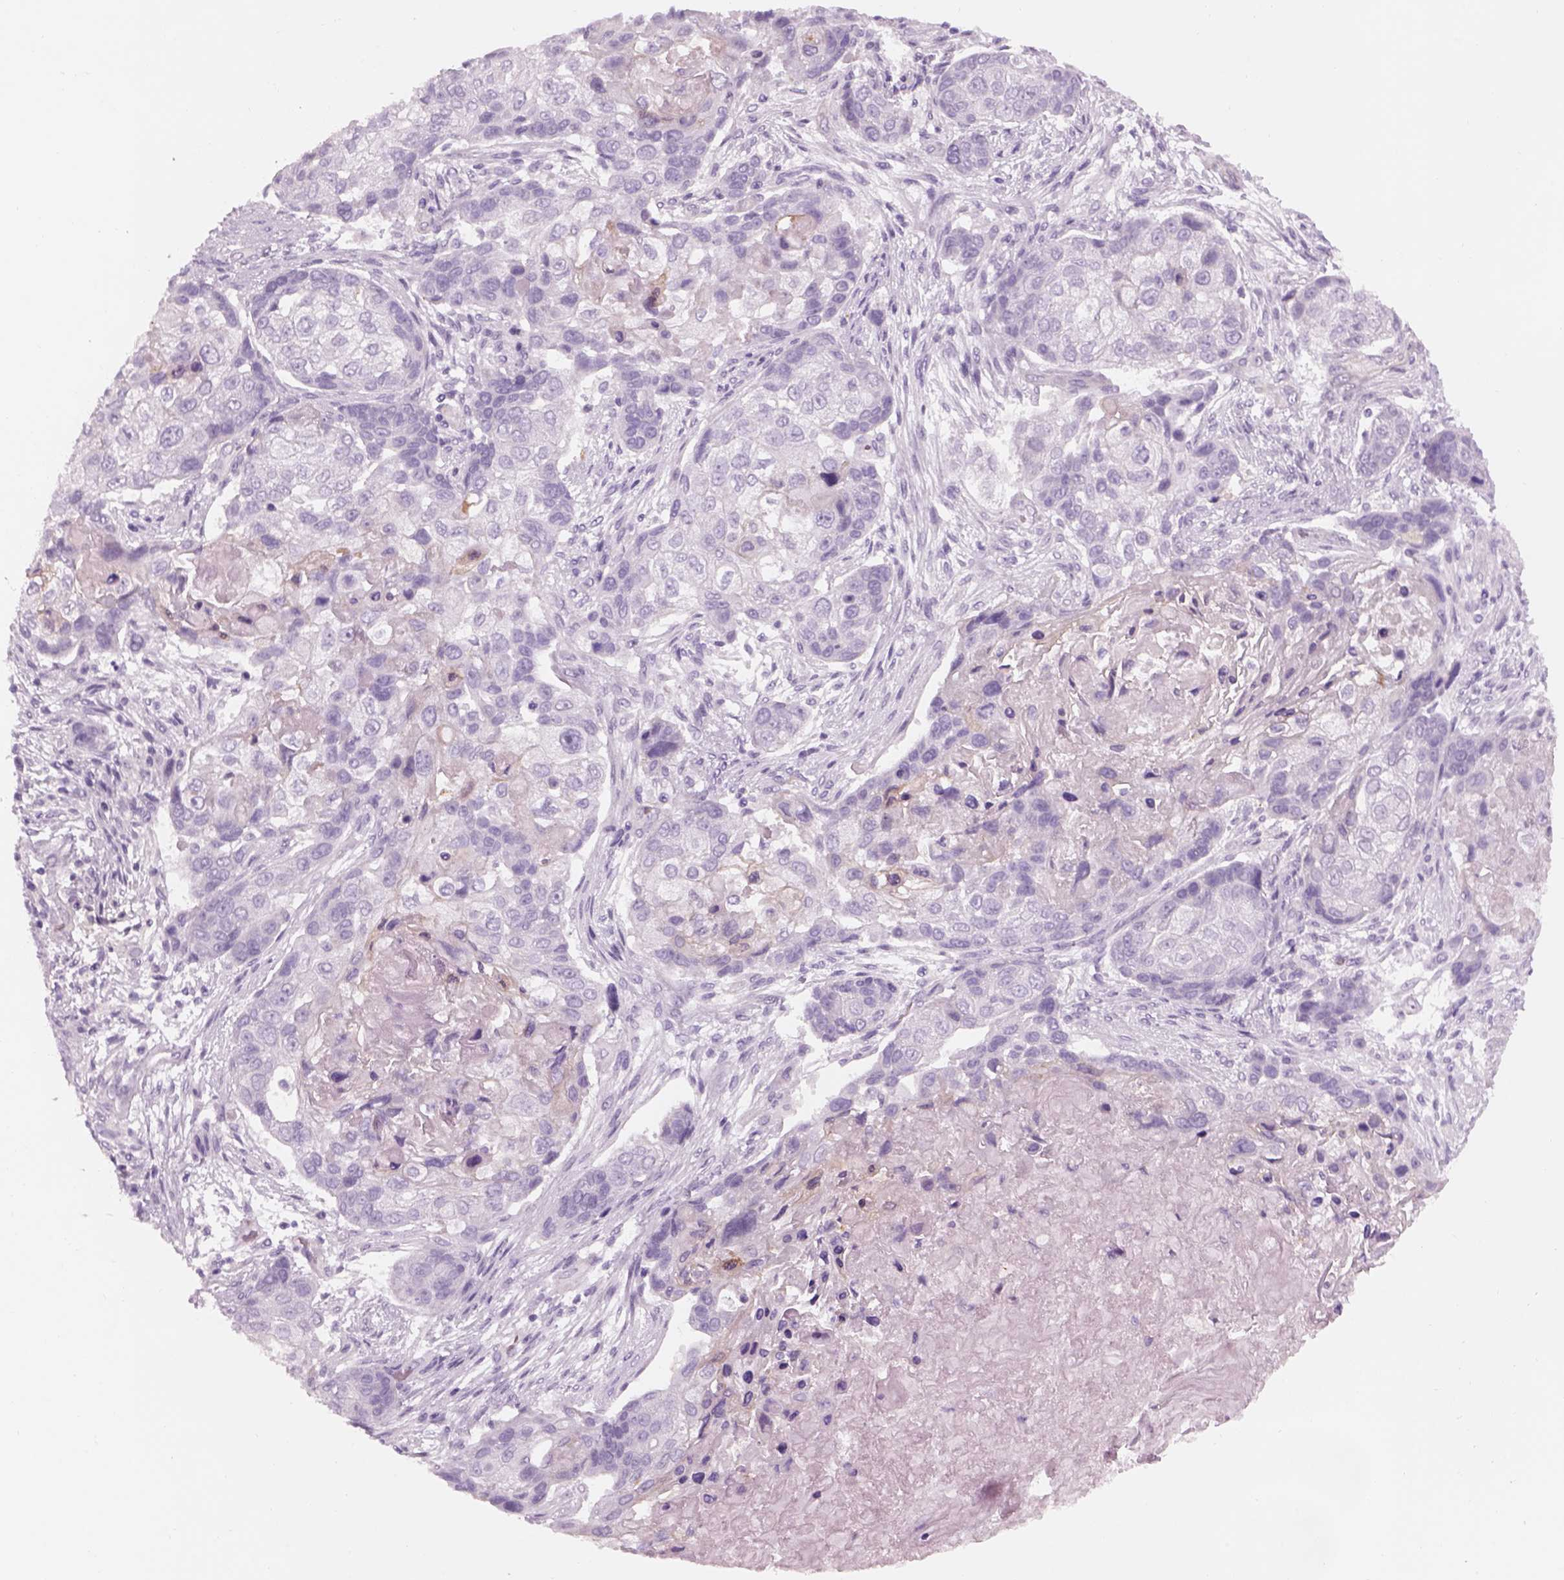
{"staining": {"intensity": "negative", "quantity": "none", "location": "none"}, "tissue": "lung cancer", "cell_type": "Tumor cells", "image_type": "cancer", "snomed": [{"axis": "morphology", "description": "Squamous cell carcinoma, NOS"}, {"axis": "topography", "description": "Lung"}], "caption": "There is no significant positivity in tumor cells of squamous cell carcinoma (lung). (DAB immunohistochemistry (IHC) with hematoxylin counter stain).", "gene": "GAS2L2", "patient": {"sex": "male", "age": 69}}